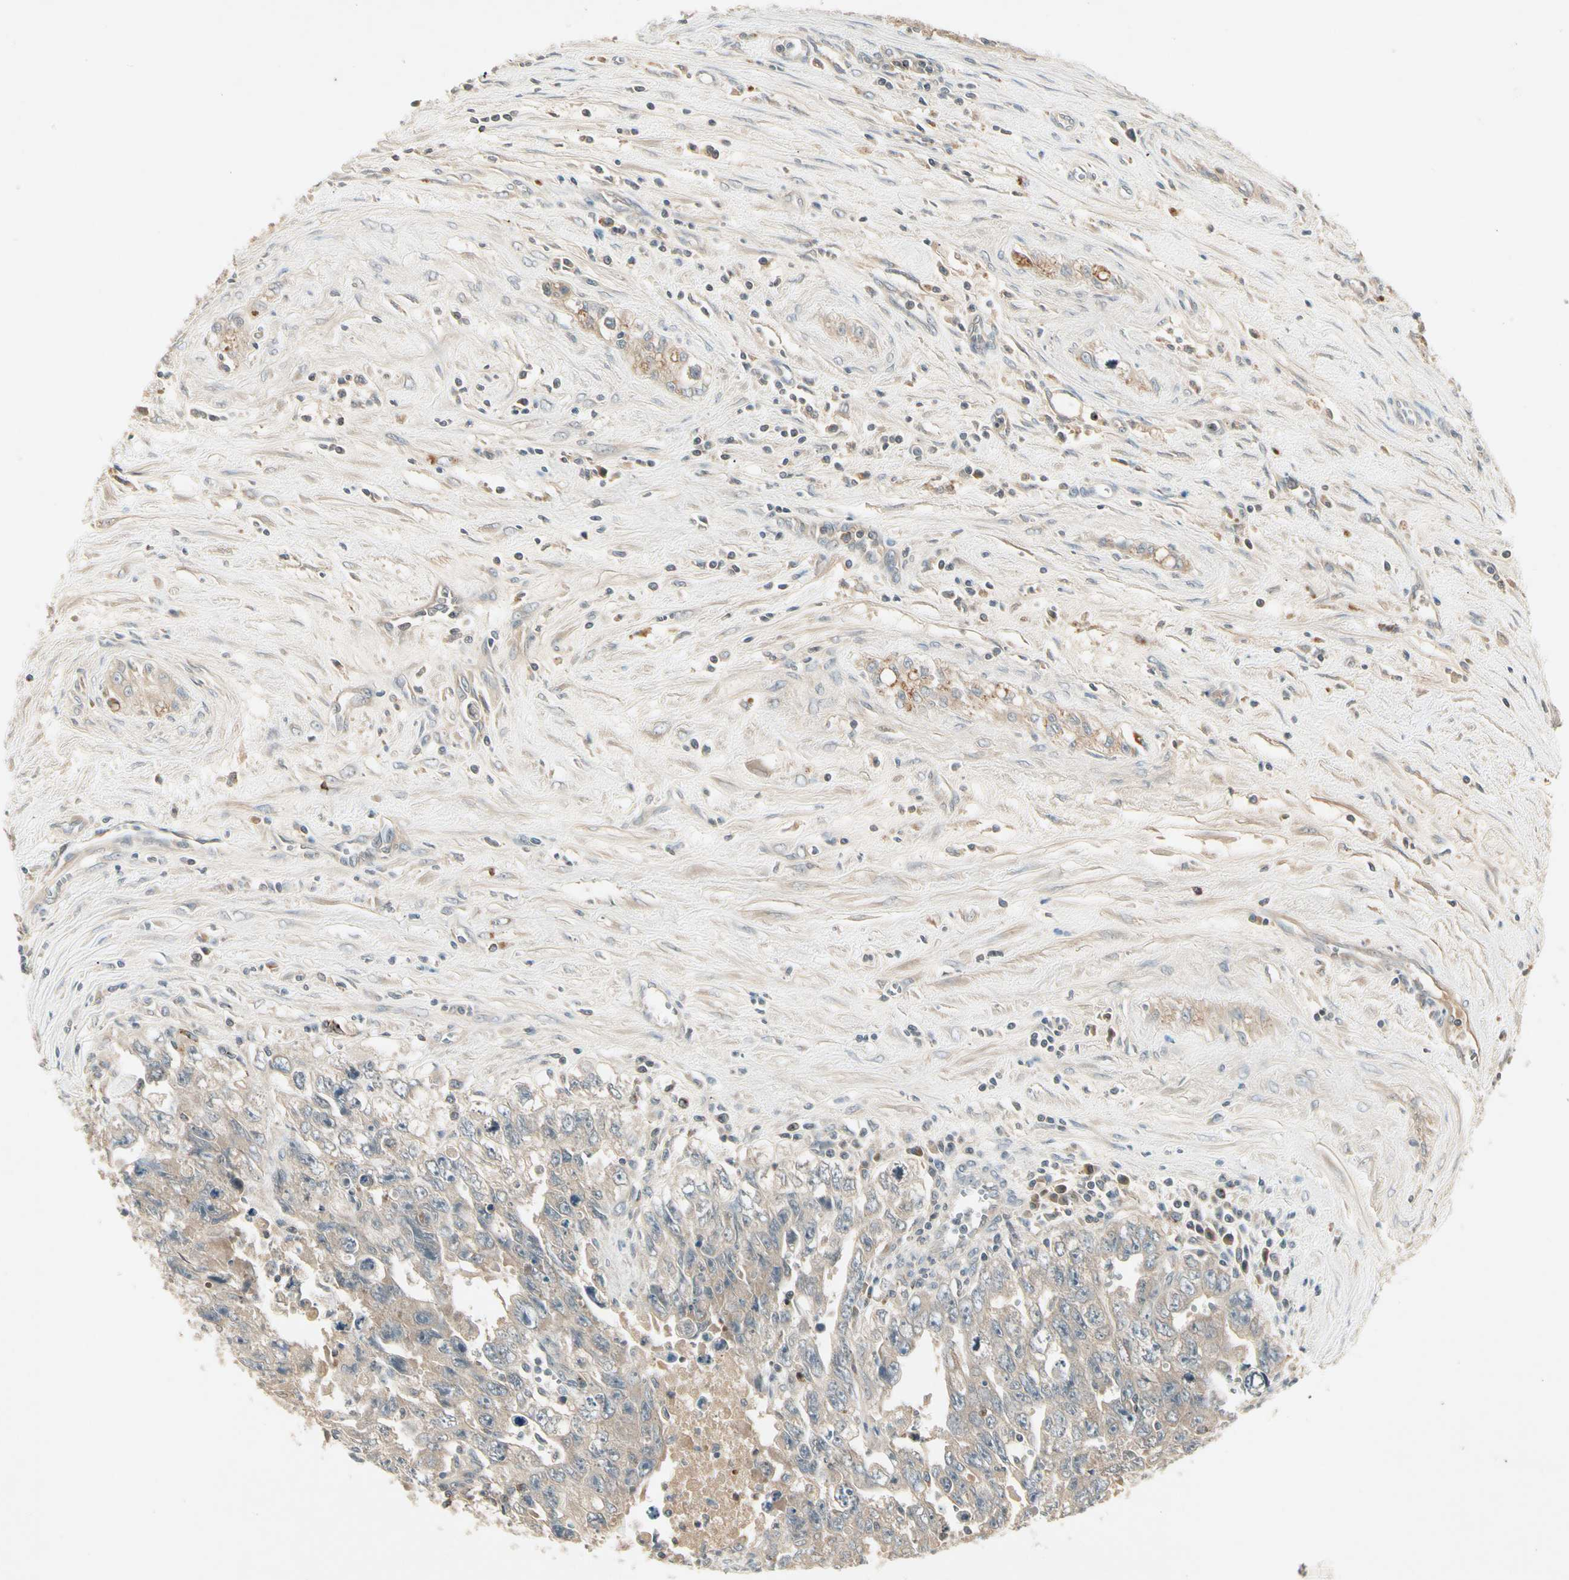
{"staining": {"intensity": "weak", "quantity": ">75%", "location": "cytoplasmic/membranous"}, "tissue": "testis cancer", "cell_type": "Tumor cells", "image_type": "cancer", "snomed": [{"axis": "morphology", "description": "Carcinoma, Embryonal, NOS"}, {"axis": "topography", "description": "Testis"}], "caption": "Immunohistochemical staining of testis embryonal carcinoma reveals low levels of weak cytoplasmic/membranous protein staining in about >75% of tumor cells. (DAB (3,3'-diaminobenzidine) IHC, brown staining for protein, blue staining for nuclei).", "gene": "CCL4", "patient": {"sex": "male", "age": 28}}